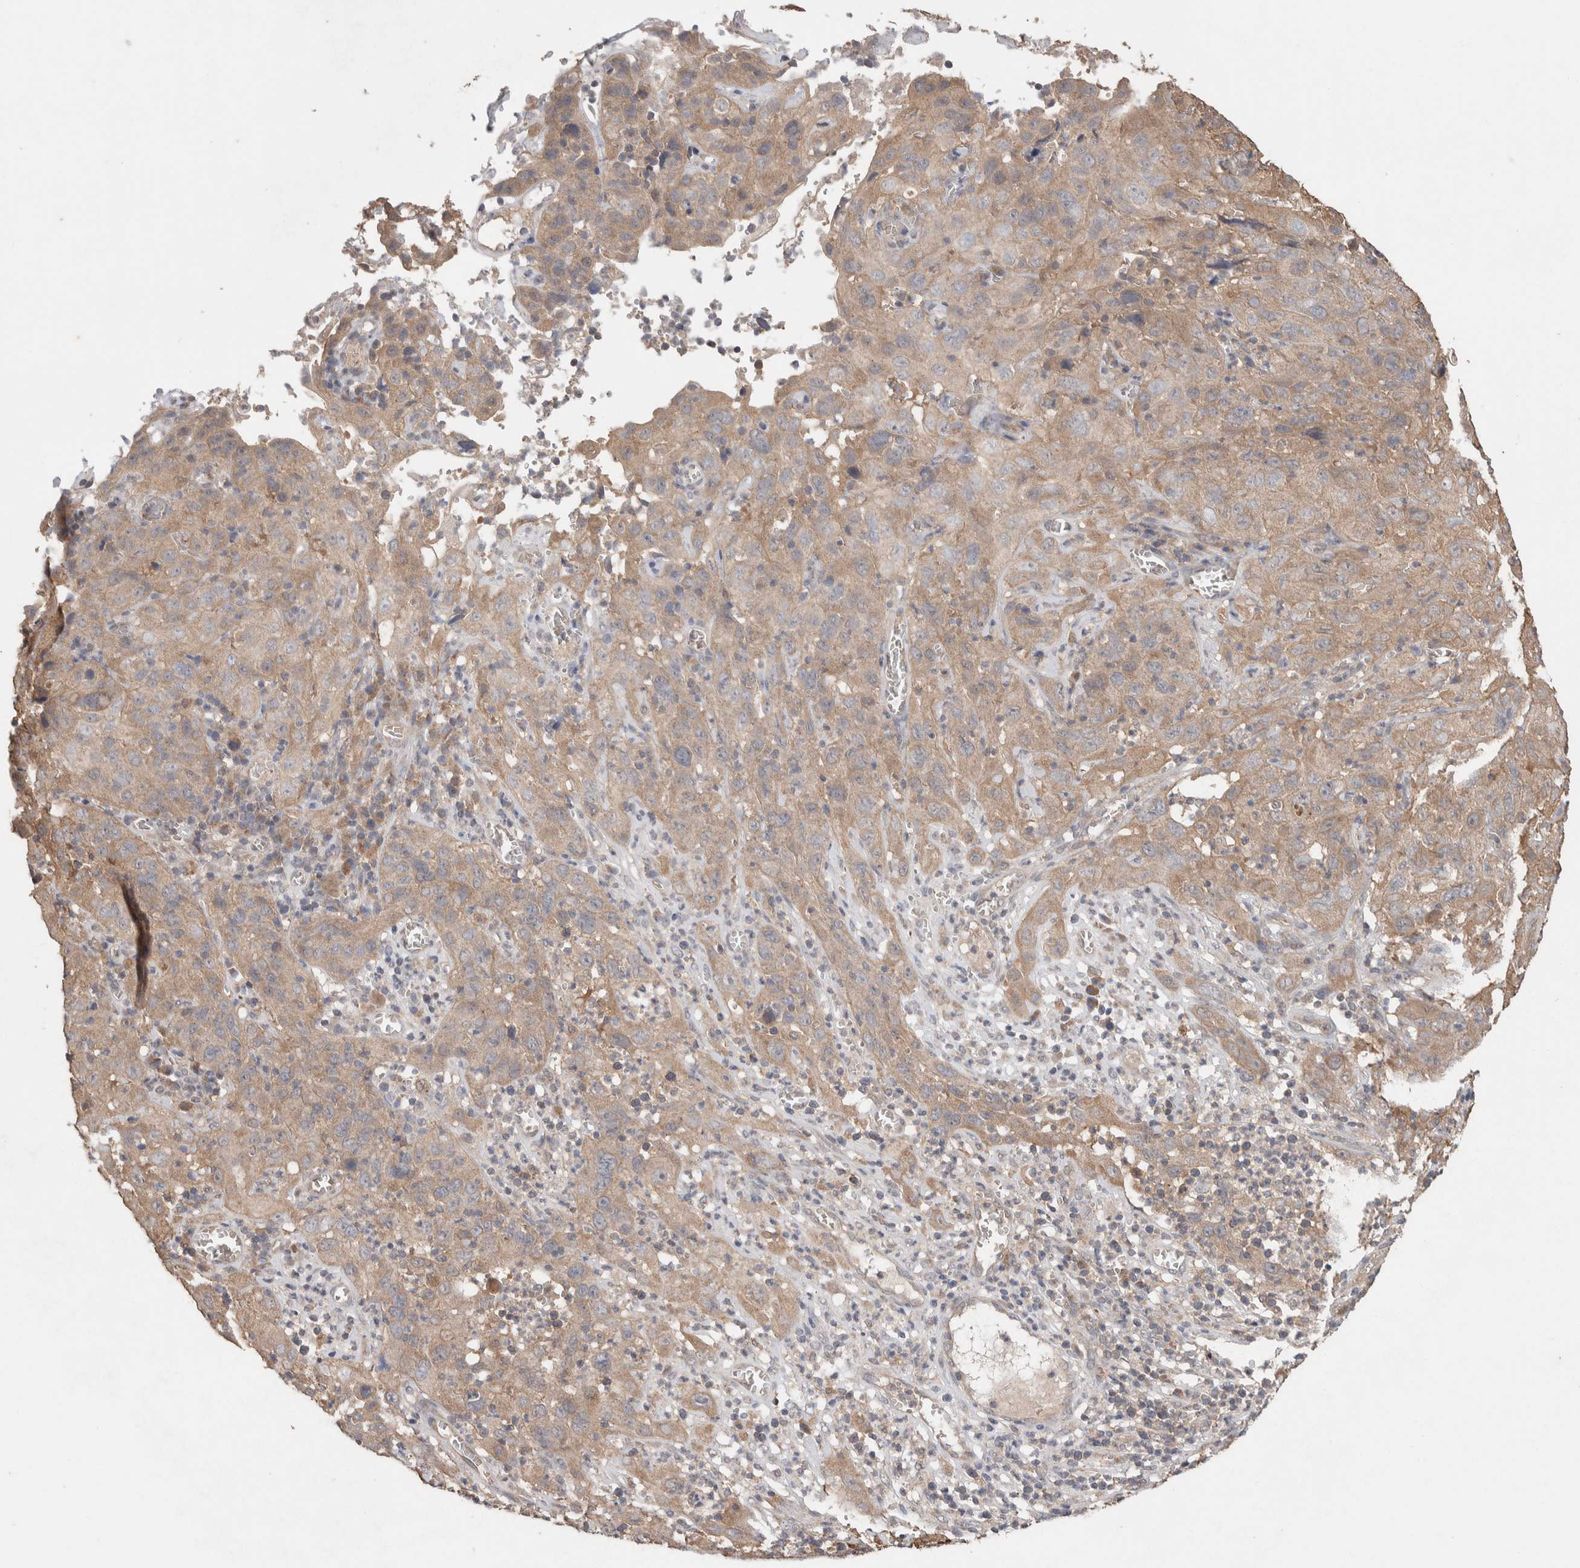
{"staining": {"intensity": "weak", "quantity": "25%-75%", "location": "cytoplasmic/membranous"}, "tissue": "cervical cancer", "cell_type": "Tumor cells", "image_type": "cancer", "snomed": [{"axis": "morphology", "description": "Squamous cell carcinoma, NOS"}, {"axis": "topography", "description": "Cervix"}], "caption": "Immunohistochemical staining of human cervical cancer (squamous cell carcinoma) shows weak cytoplasmic/membranous protein positivity in approximately 25%-75% of tumor cells.", "gene": "KCNJ5", "patient": {"sex": "female", "age": 32}}